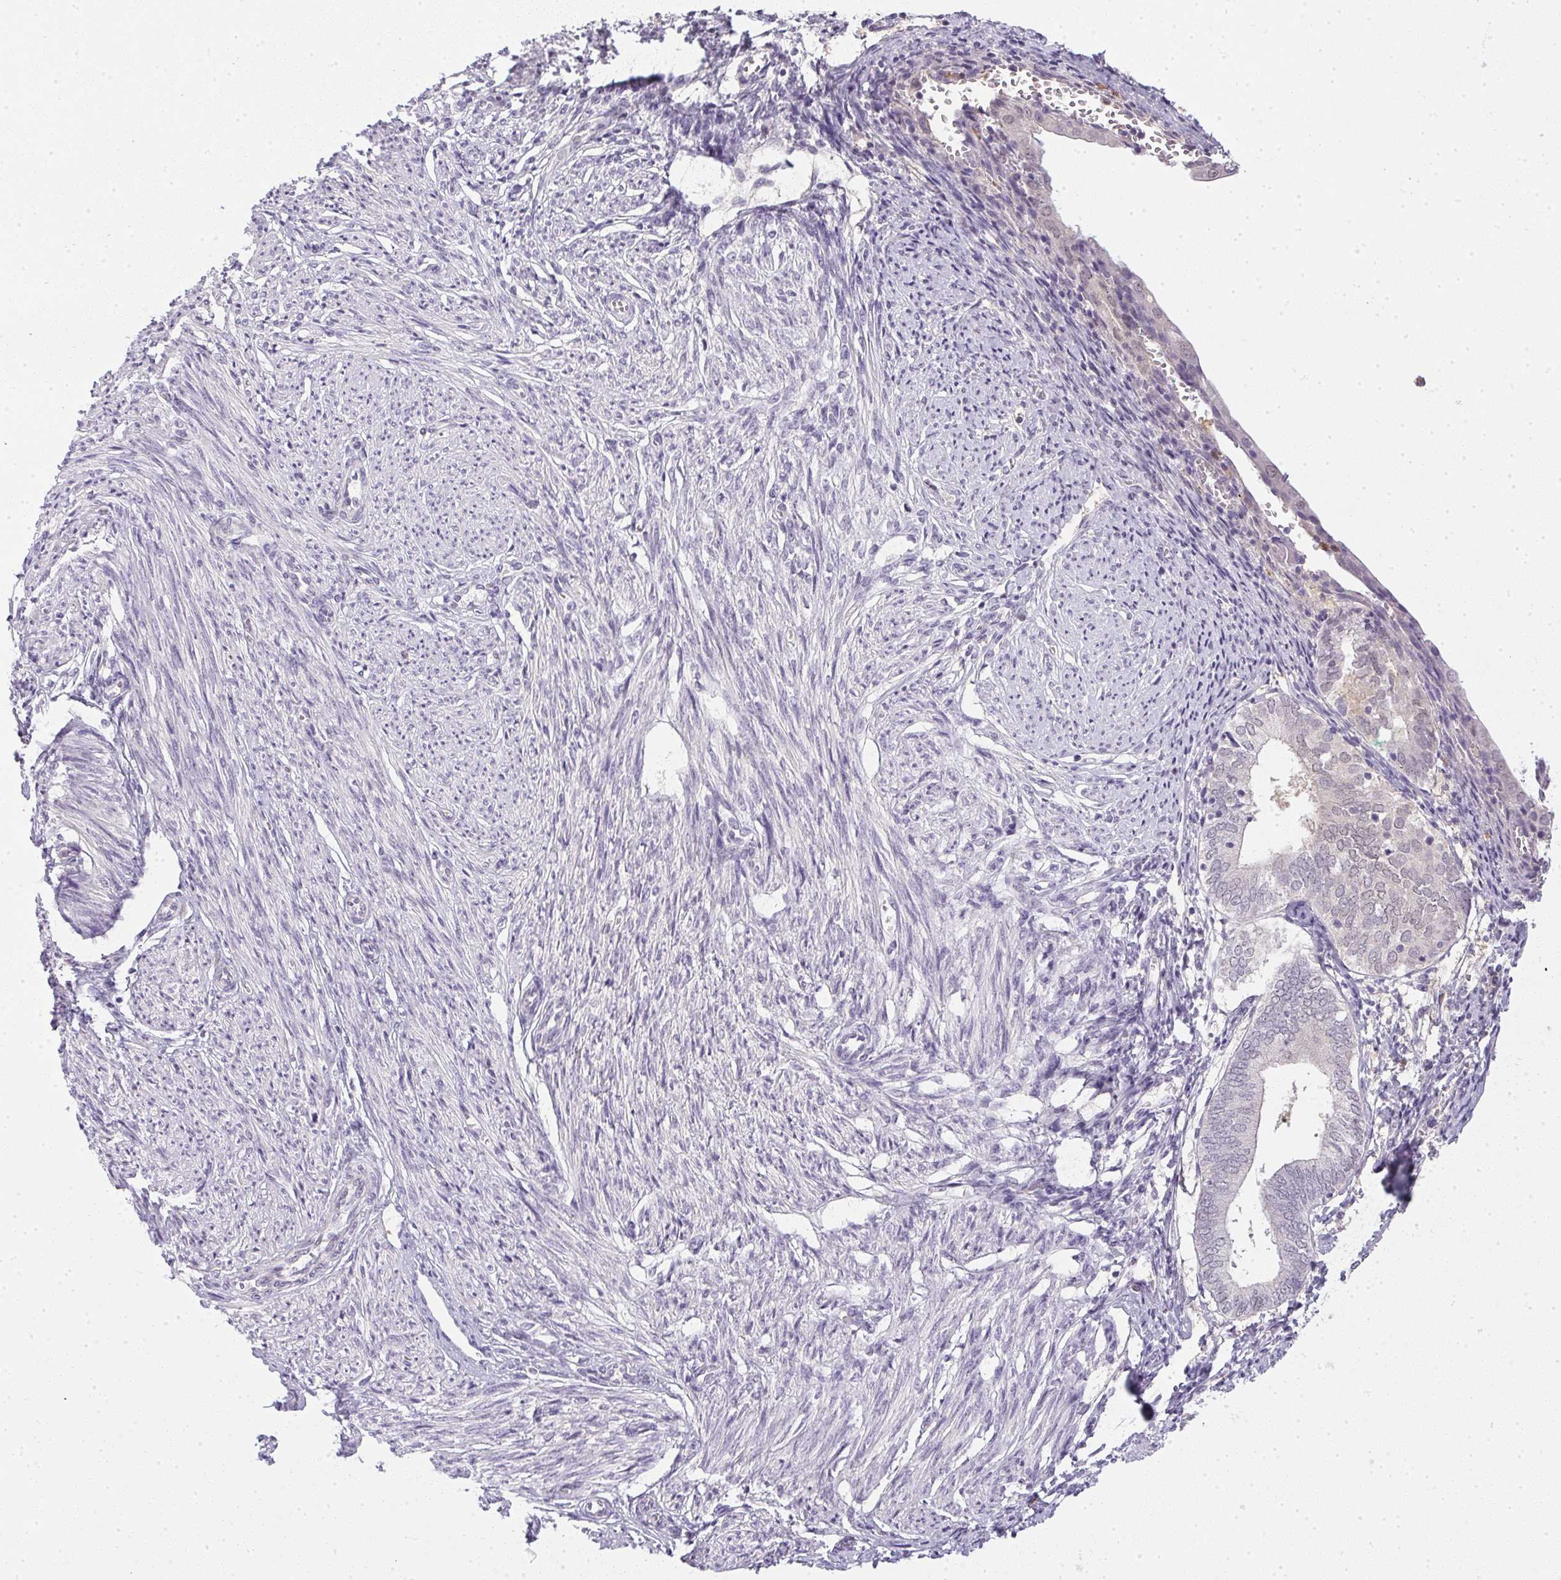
{"staining": {"intensity": "negative", "quantity": "none", "location": "none"}, "tissue": "endometrium", "cell_type": "Cells in endometrial stroma", "image_type": "normal", "snomed": [{"axis": "morphology", "description": "Normal tissue, NOS"}, {"axis": "topography", "description": "Endometrium"}], "caption": "High magnification brightfield microscopy of normal endometrium stained with DAB (3,3'-diaminobenzidine) (brown) and counterstained with hematoxylin (blue): cells in endometrial stroma show no significant positivity. (Stains: DAB immunohistochemistry with hematoxylin counter stain, Microscopy: brightfield microscopy at high magnification).", "gene": "DNAJC5G", "patient": {"sex": "female", "age": 50}}